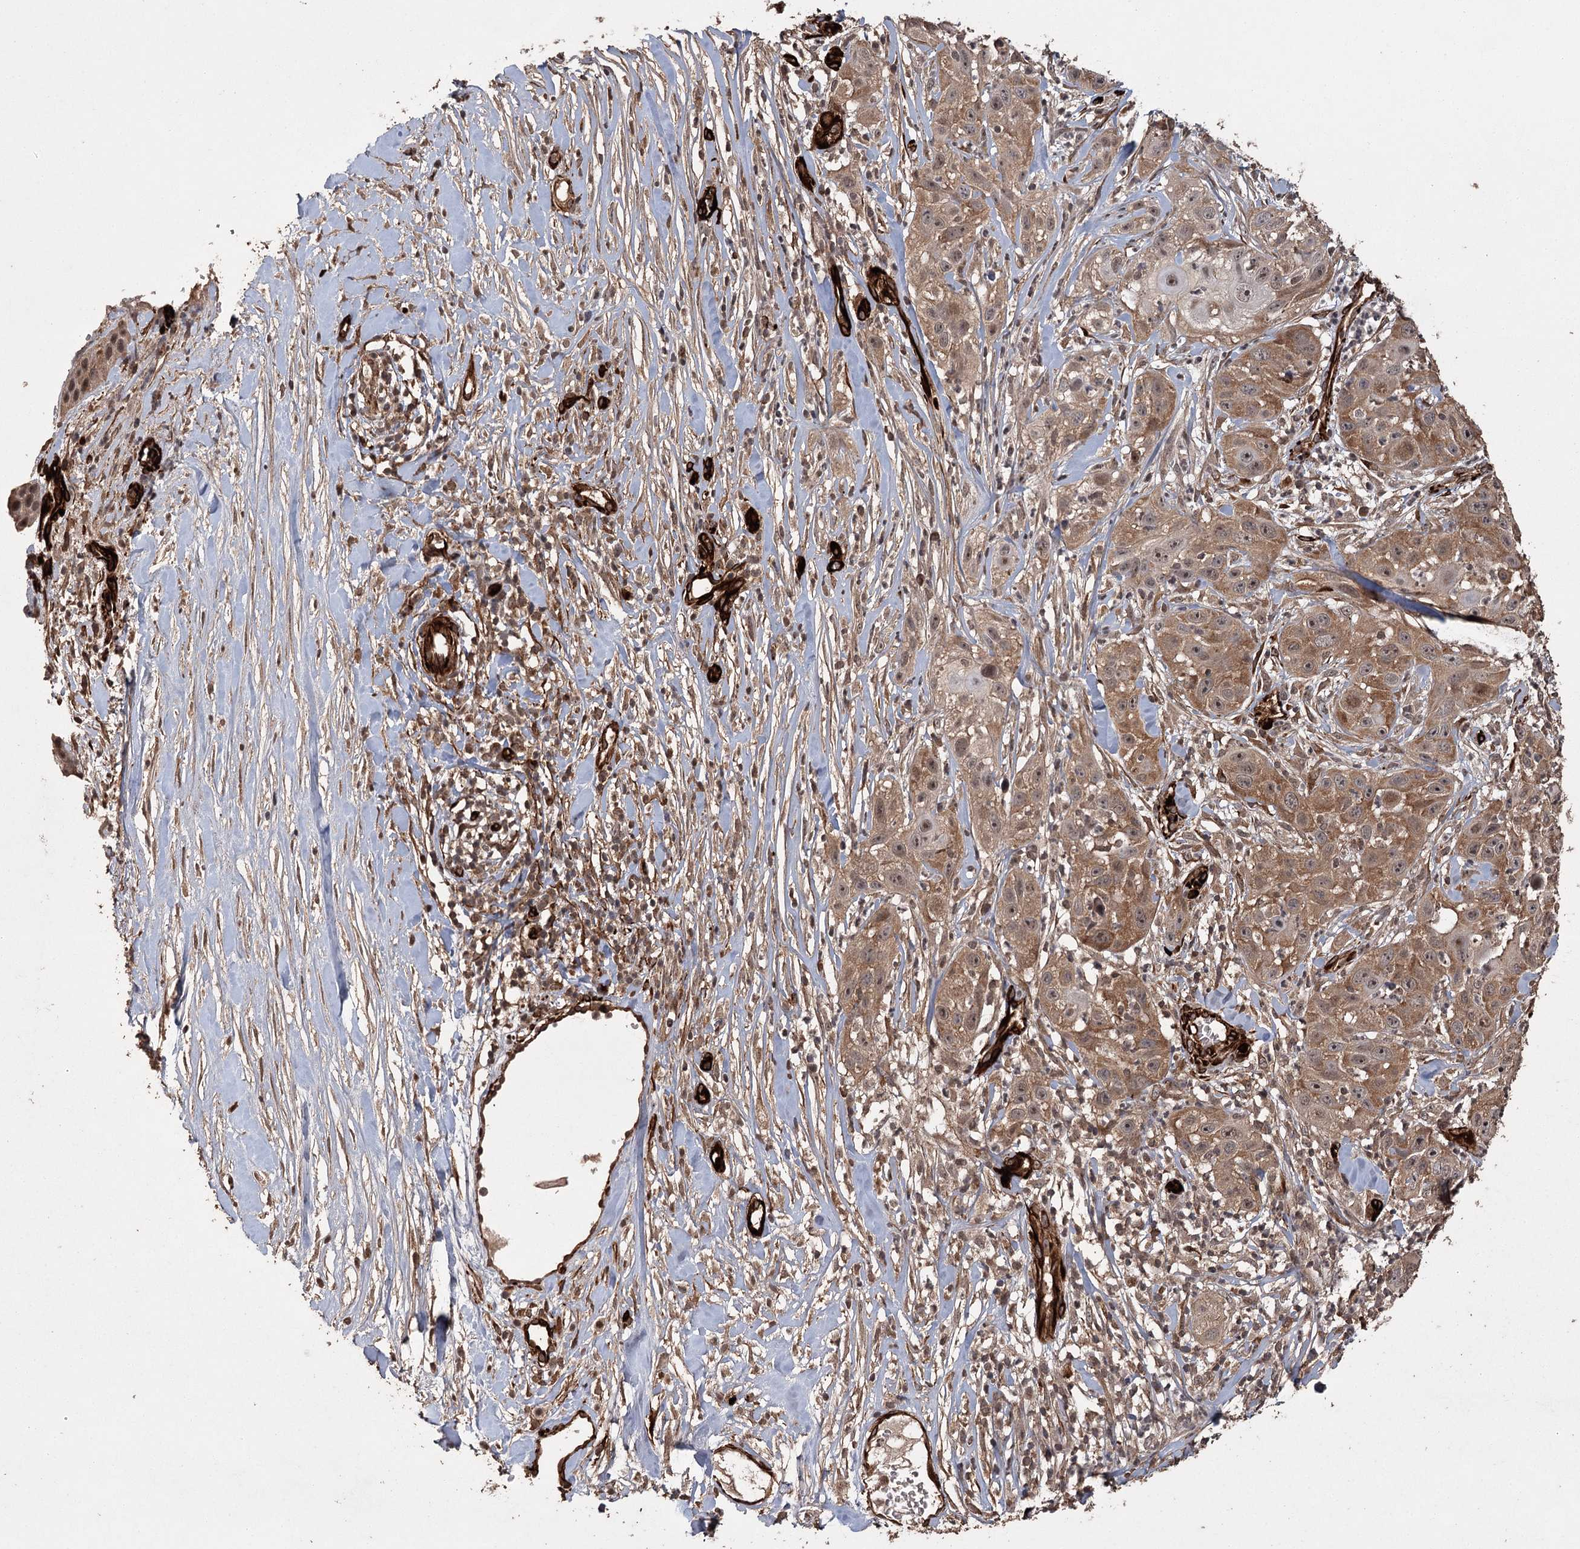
{"staining": {"intensity": "moderate", "quantity": "25%-75%", "location": "cytoplasmic/membranous,nuclear"}, "tissue": "skin cancer", "cell_type": "Tumor cells", "image_type": "cancer", "snomed": [{"axis": "morphology", "description": "Squamous cell carcinoma, NOS"}, {"axis": "topography", "description": "Skin"}], "caption": "Skin cancer (squamous cell carcinoma) stained for a protein (brown) shows moderate cytoplasmic/membranous and nuclear positive positivity in about 25%-75% of tumor cells.", "gene": "RPAP3", "patient": {"sex": "female", "age": 44}}